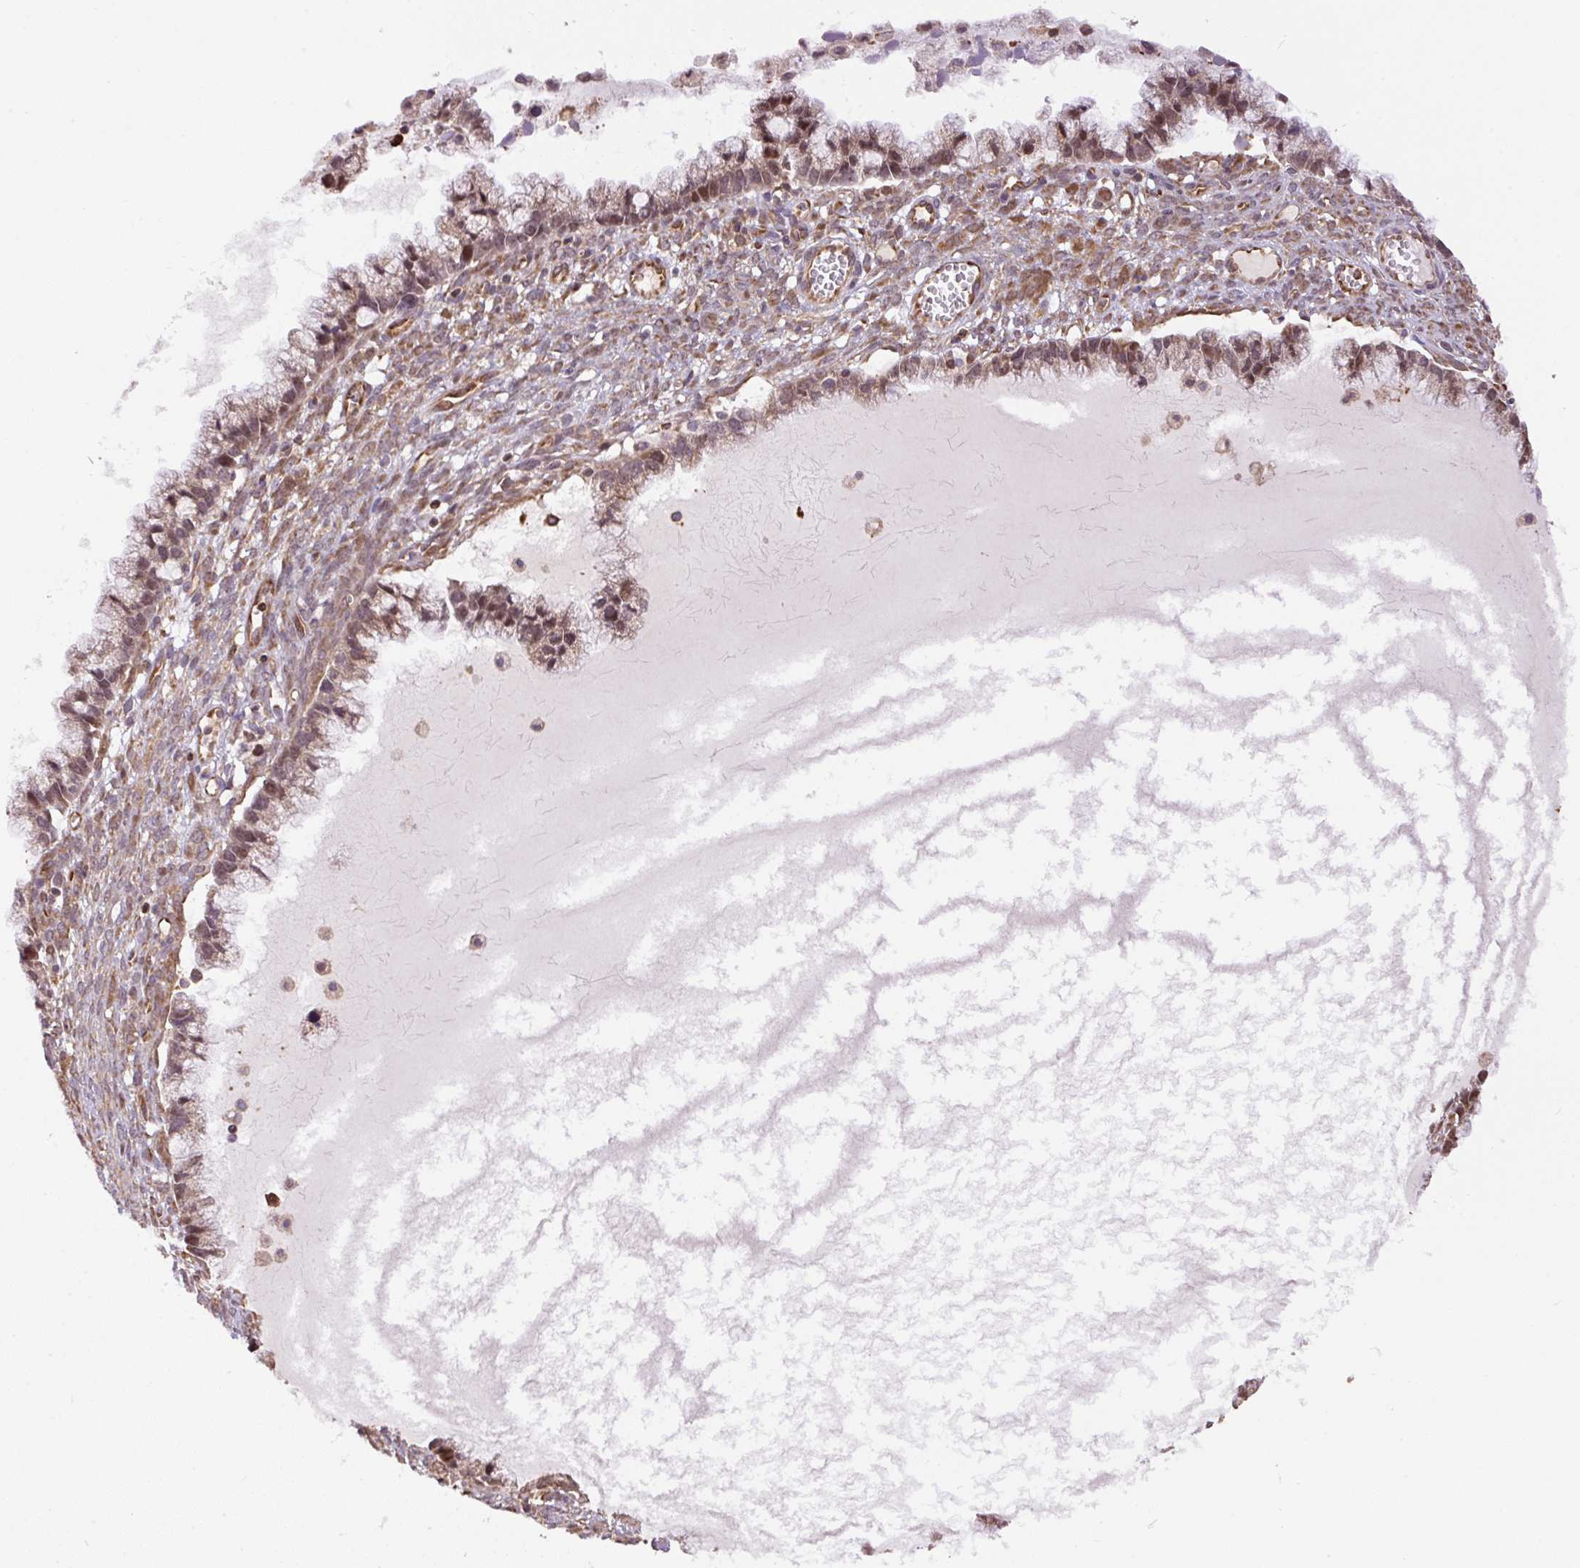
{"staining": {"intensity": "moderate", "quantity": "25%-75%", "location": "cytoplasmic/membranous,nuclear"}, "tissue": "ovarian cancer", "cell_type": "Tumor cells", "image_type": "cancer", "snomed": [{"axis": "morphology", "description": "Cystadenocarcinoma, mucinous, NOS"}, {"axis": "topography", "description": "Ovary"}], "caption": "Brown immunohistochemical staining in ovarian mucinous cystadenocarcinoma displays moderate cytoplasmic/membranous and nuclear staining in approximately 25%-75% of tumor cells.", "gene": "PPME1", "patient": {"sex": "female", "age": 72}}